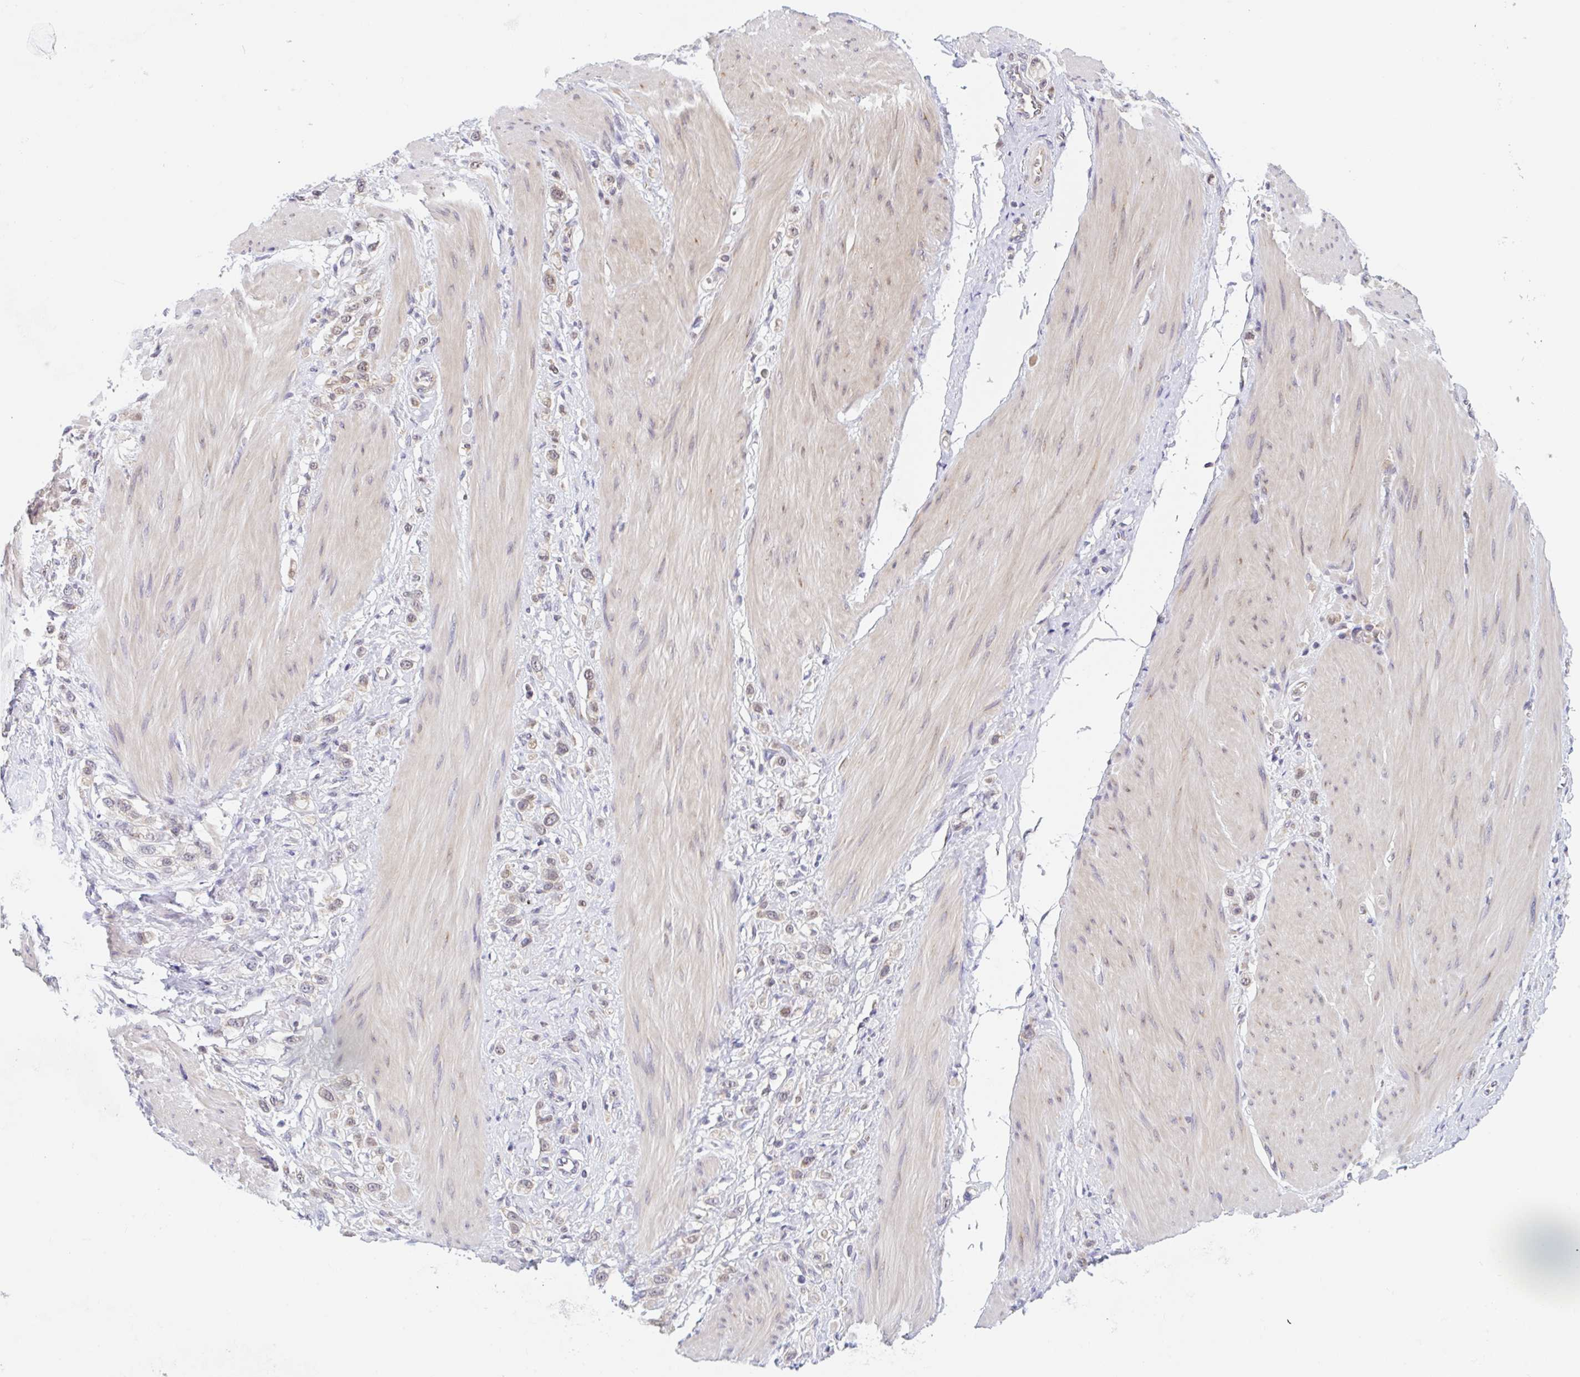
{"staining": {"intensity": "weak", "quantity": "25%-75%", "location": "cytoplasmic/membranous"}, "tissue": "stomach cancer", "cell_type": "Tumor cells", "image_type": "cancer", "snomed": [{"axis": "morphology", "description": "Adenocarcinoma, NOS"}, {"axis": "topography", "description": "Stomach"}], "caption": "A photomicrograph showing weak cytoplasmic/membranous staining in approximately 25%-75% of tumor cells in stomach cancer (adenocarcinoma), as visualized by brown immunohistochemical staining.", "gene": "TBPL2", "patient": {"sex": "female", "age": 65}}